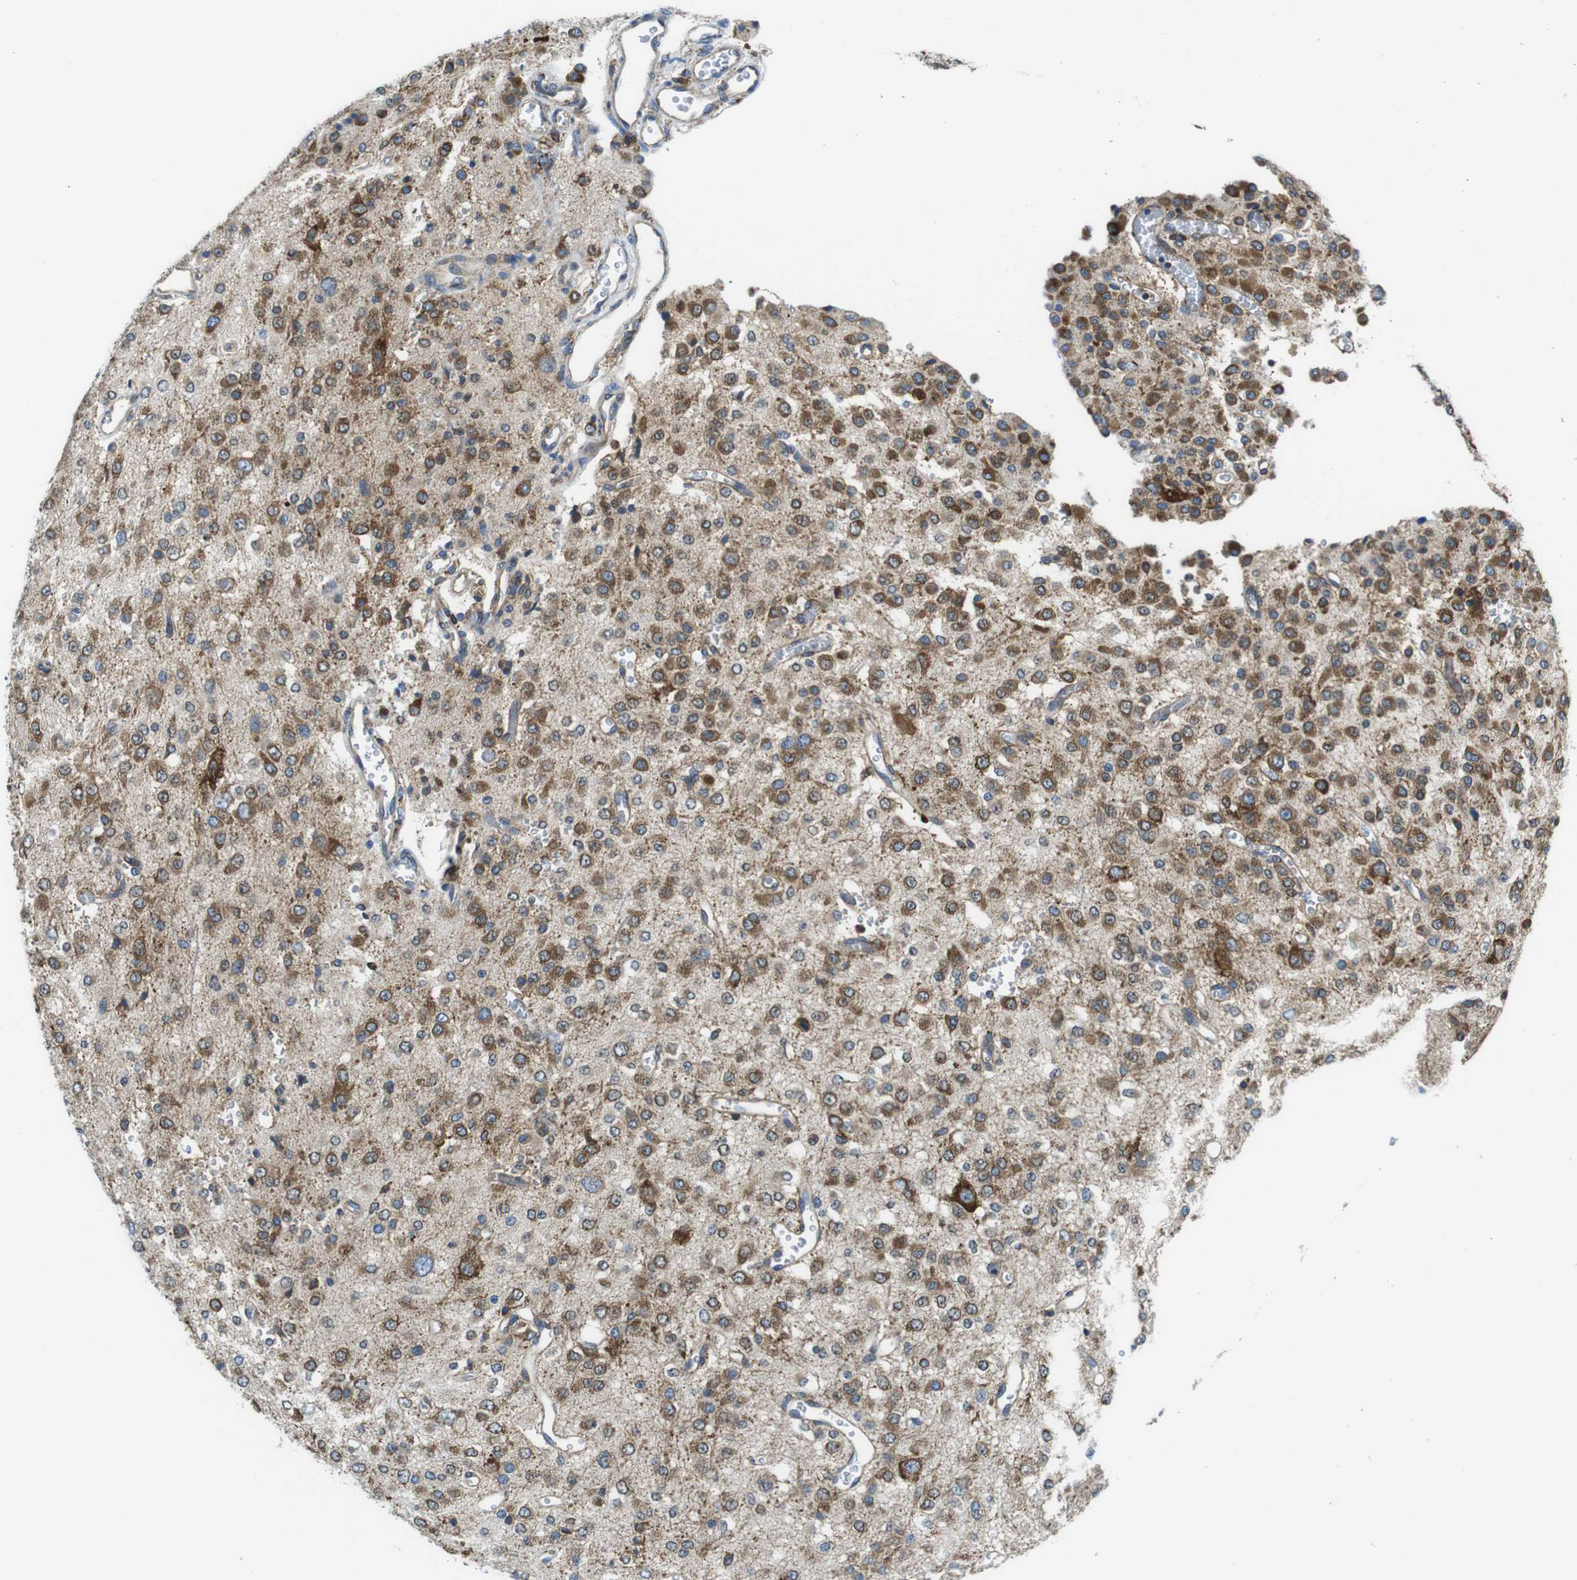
{"staining": {"intensity": "moderate", "quantity": ">75%", "location": "cytoplasmic/membranous"}, "tissue": "glioma", "cell_type": "Tumor cells", "image_type": "cancer", "snomed": [{"axis": "morphology", "description": "Glioma, malignant, Low grade"}, {"axis": "topography", "description": "Brain"}], "caption": "Protein staining of glioma tissue demonstrates moderate cytoplasmic/membranous expression in approximately >75% of tumor cells.", "gene": "UGGT1", "patient": {"sex": "male", "age": 38}}